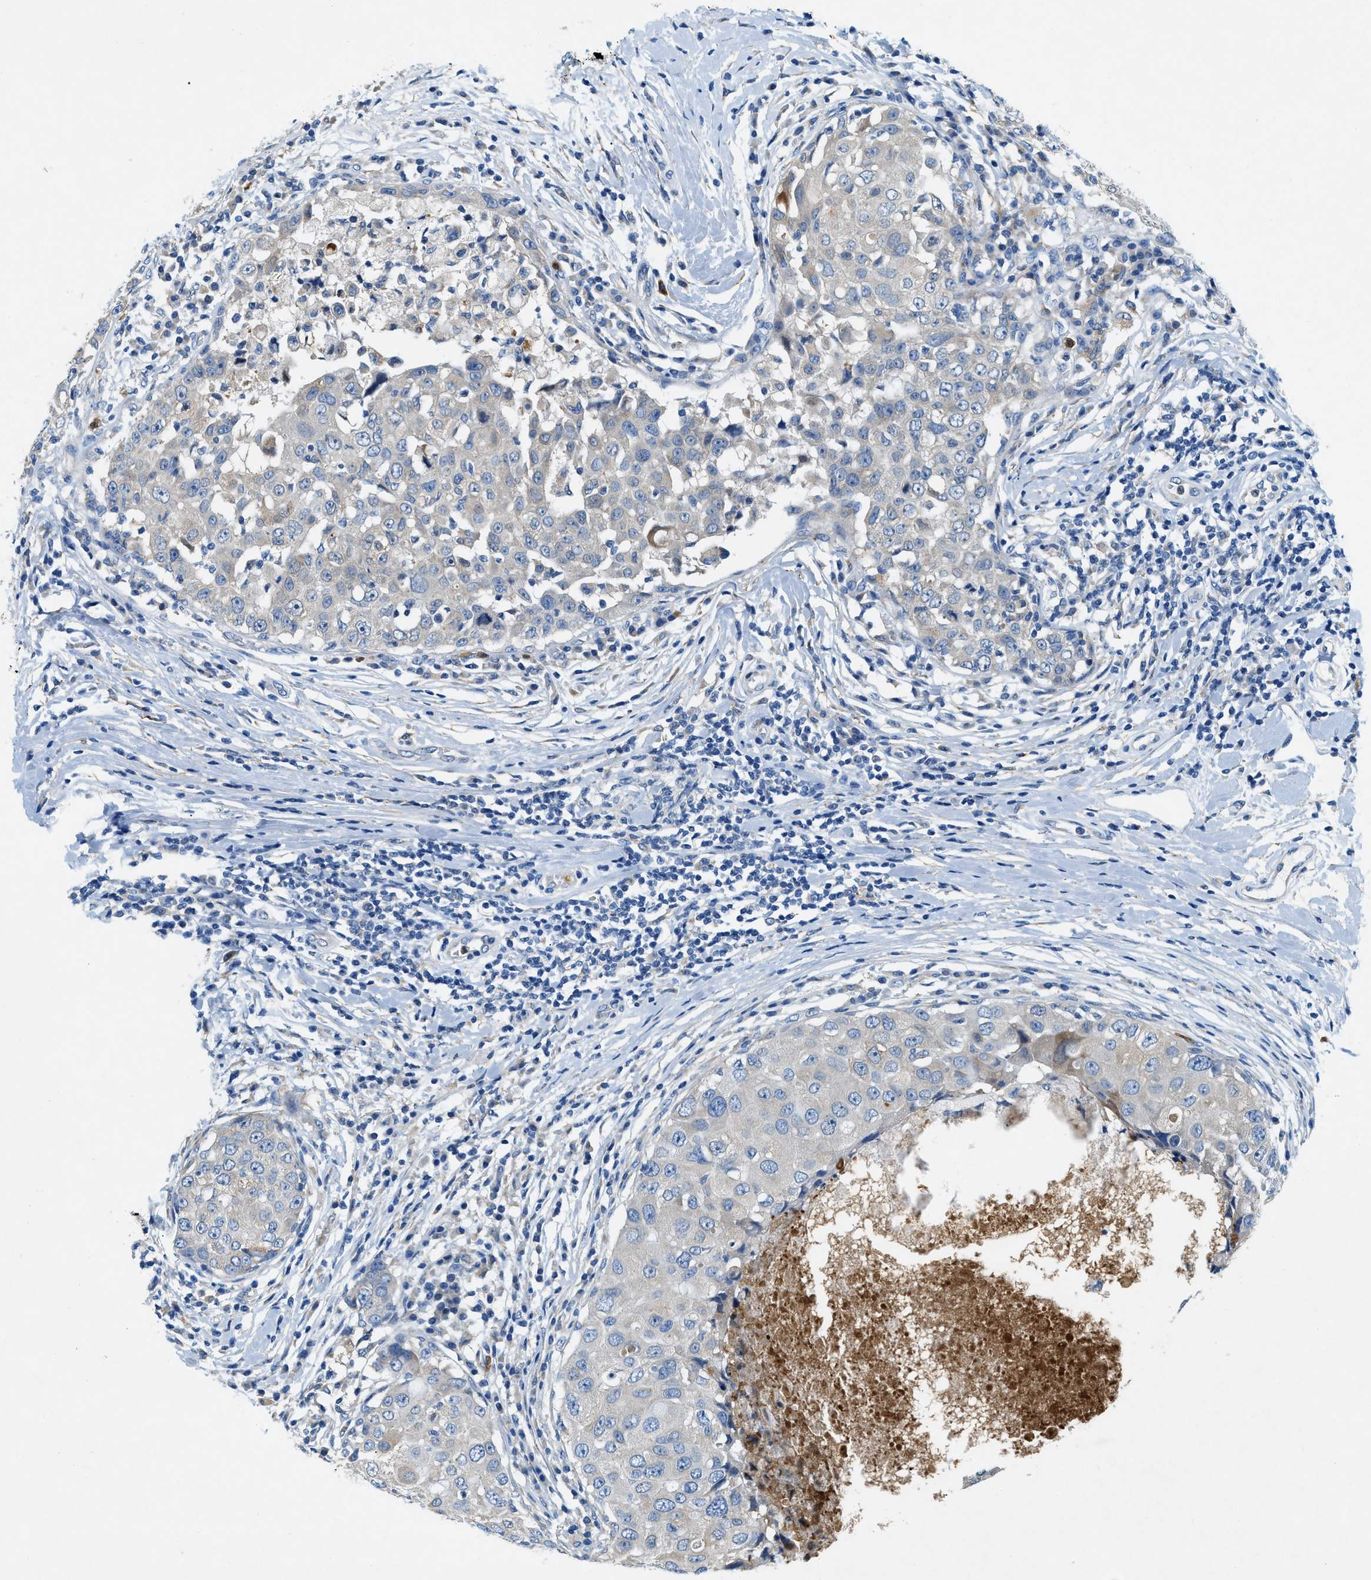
{"staining": {"intensity": "negative", "quantity": "none", "location": "none"}, "tissue": "breast cancer", "cell_type": "Tumor cells", "image_type": "cancer", "snomed": [{"axis": "morphology", "description": "Duct carcinoma"}, {"axis": "topography", "description": "Breast"}], "caption": "Human breast cancer stained for a protein using IHC displays no expression in tumor cells.", "gene": "ZDHHC13", "patient": {"sex": "female", "age": 27}}